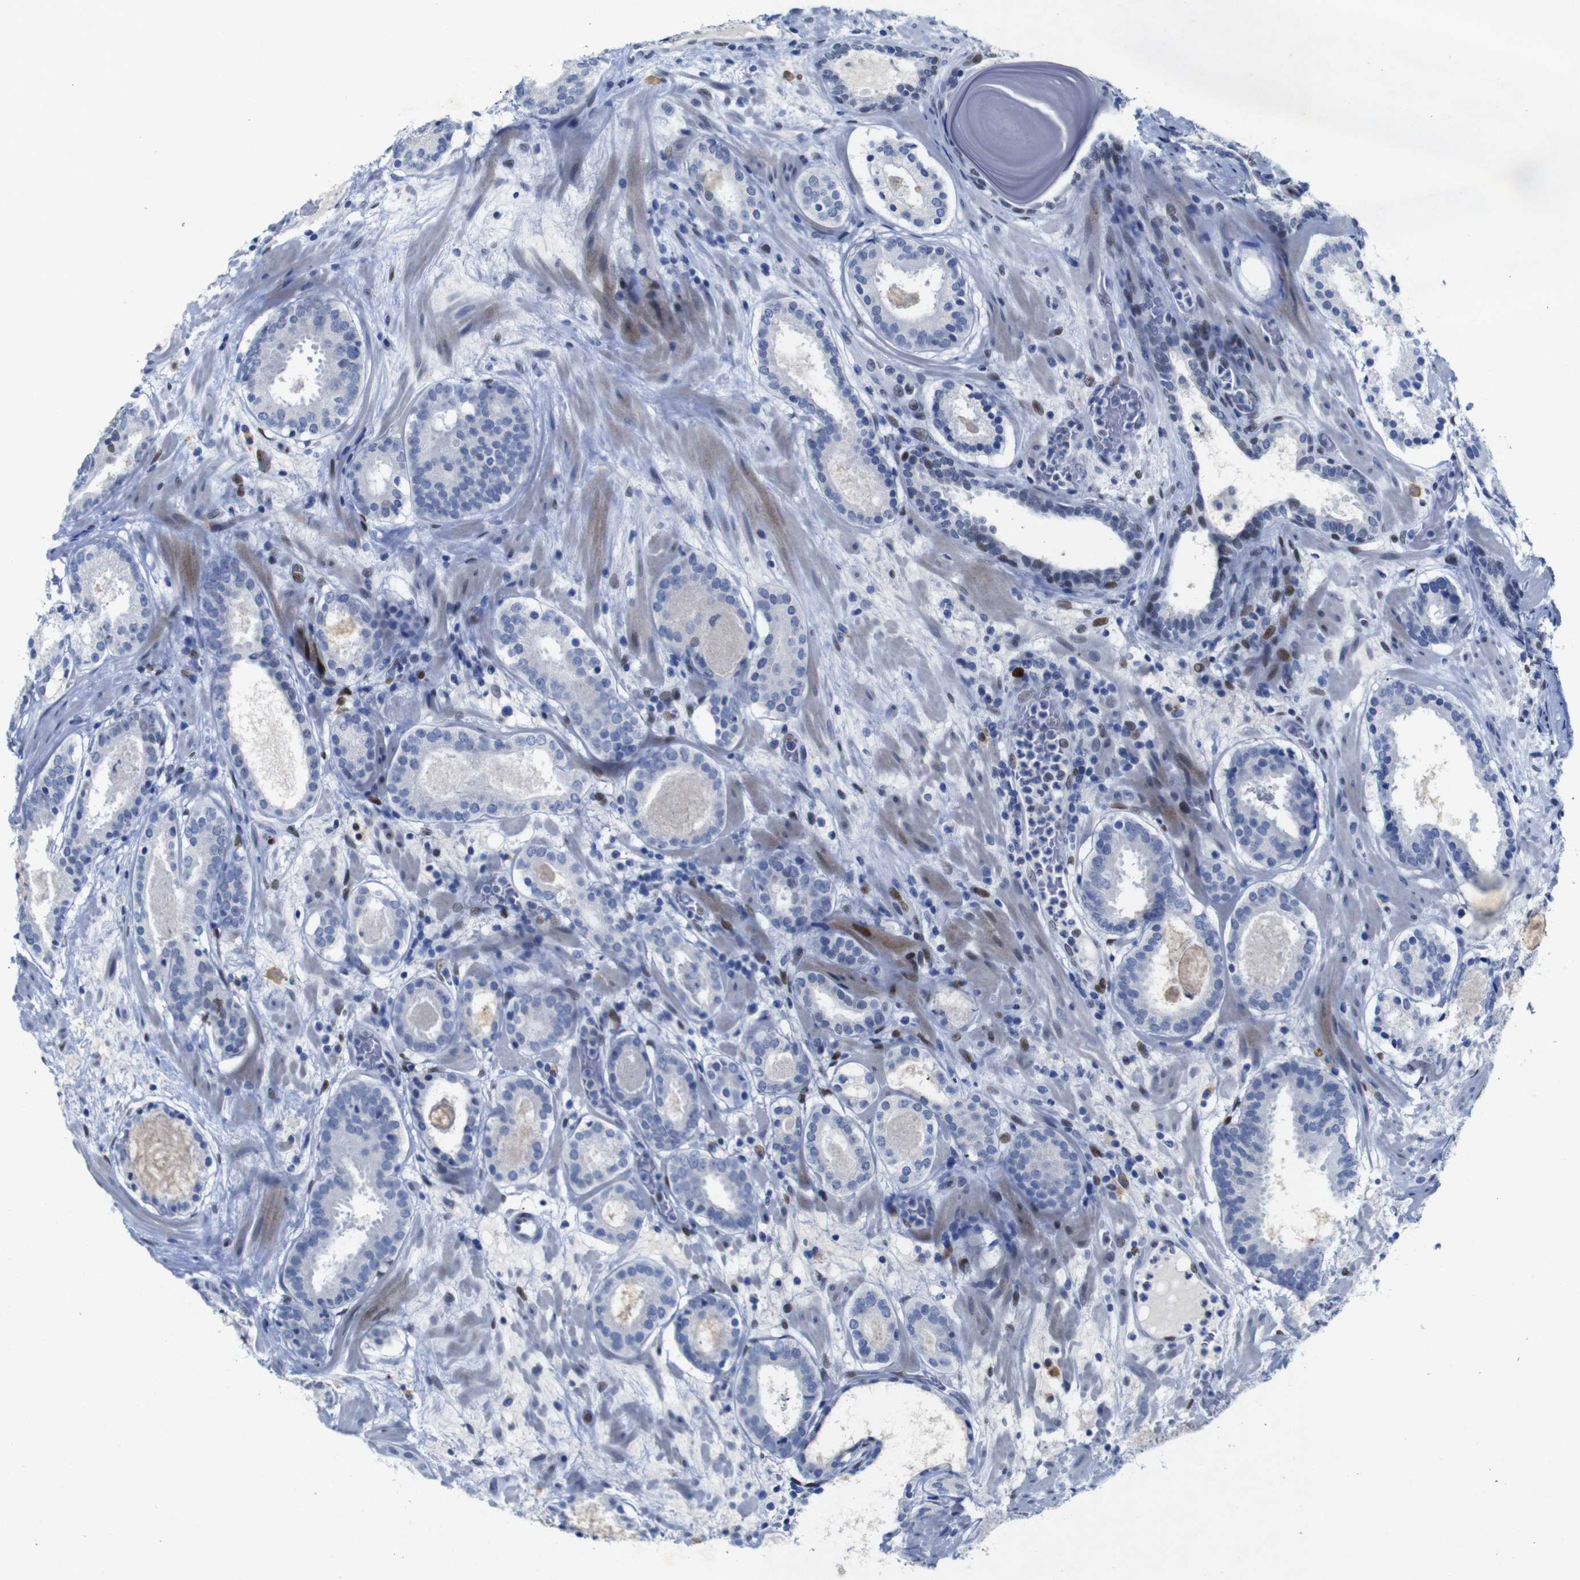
{"staining": {"intensity": "weak", "quantity": "<25%", "location": "nuclear"}, "tissue": "prostate cancer", "cell_type": "Tumor cells", "image_type": "cancer", "snomed": [{"axis": "morphology", "description": "Adenocarcinoma, Low grade"}, {"axis": "topography", "description": "Prostate"}], "caption": "Immunohistochemical staining of prostate cancer (low-grade adenocarcinoma) reveals no significant positivity in tumor cells.", "gene": "FOSL2", "patient": {"sex": "male", "age": 69}}